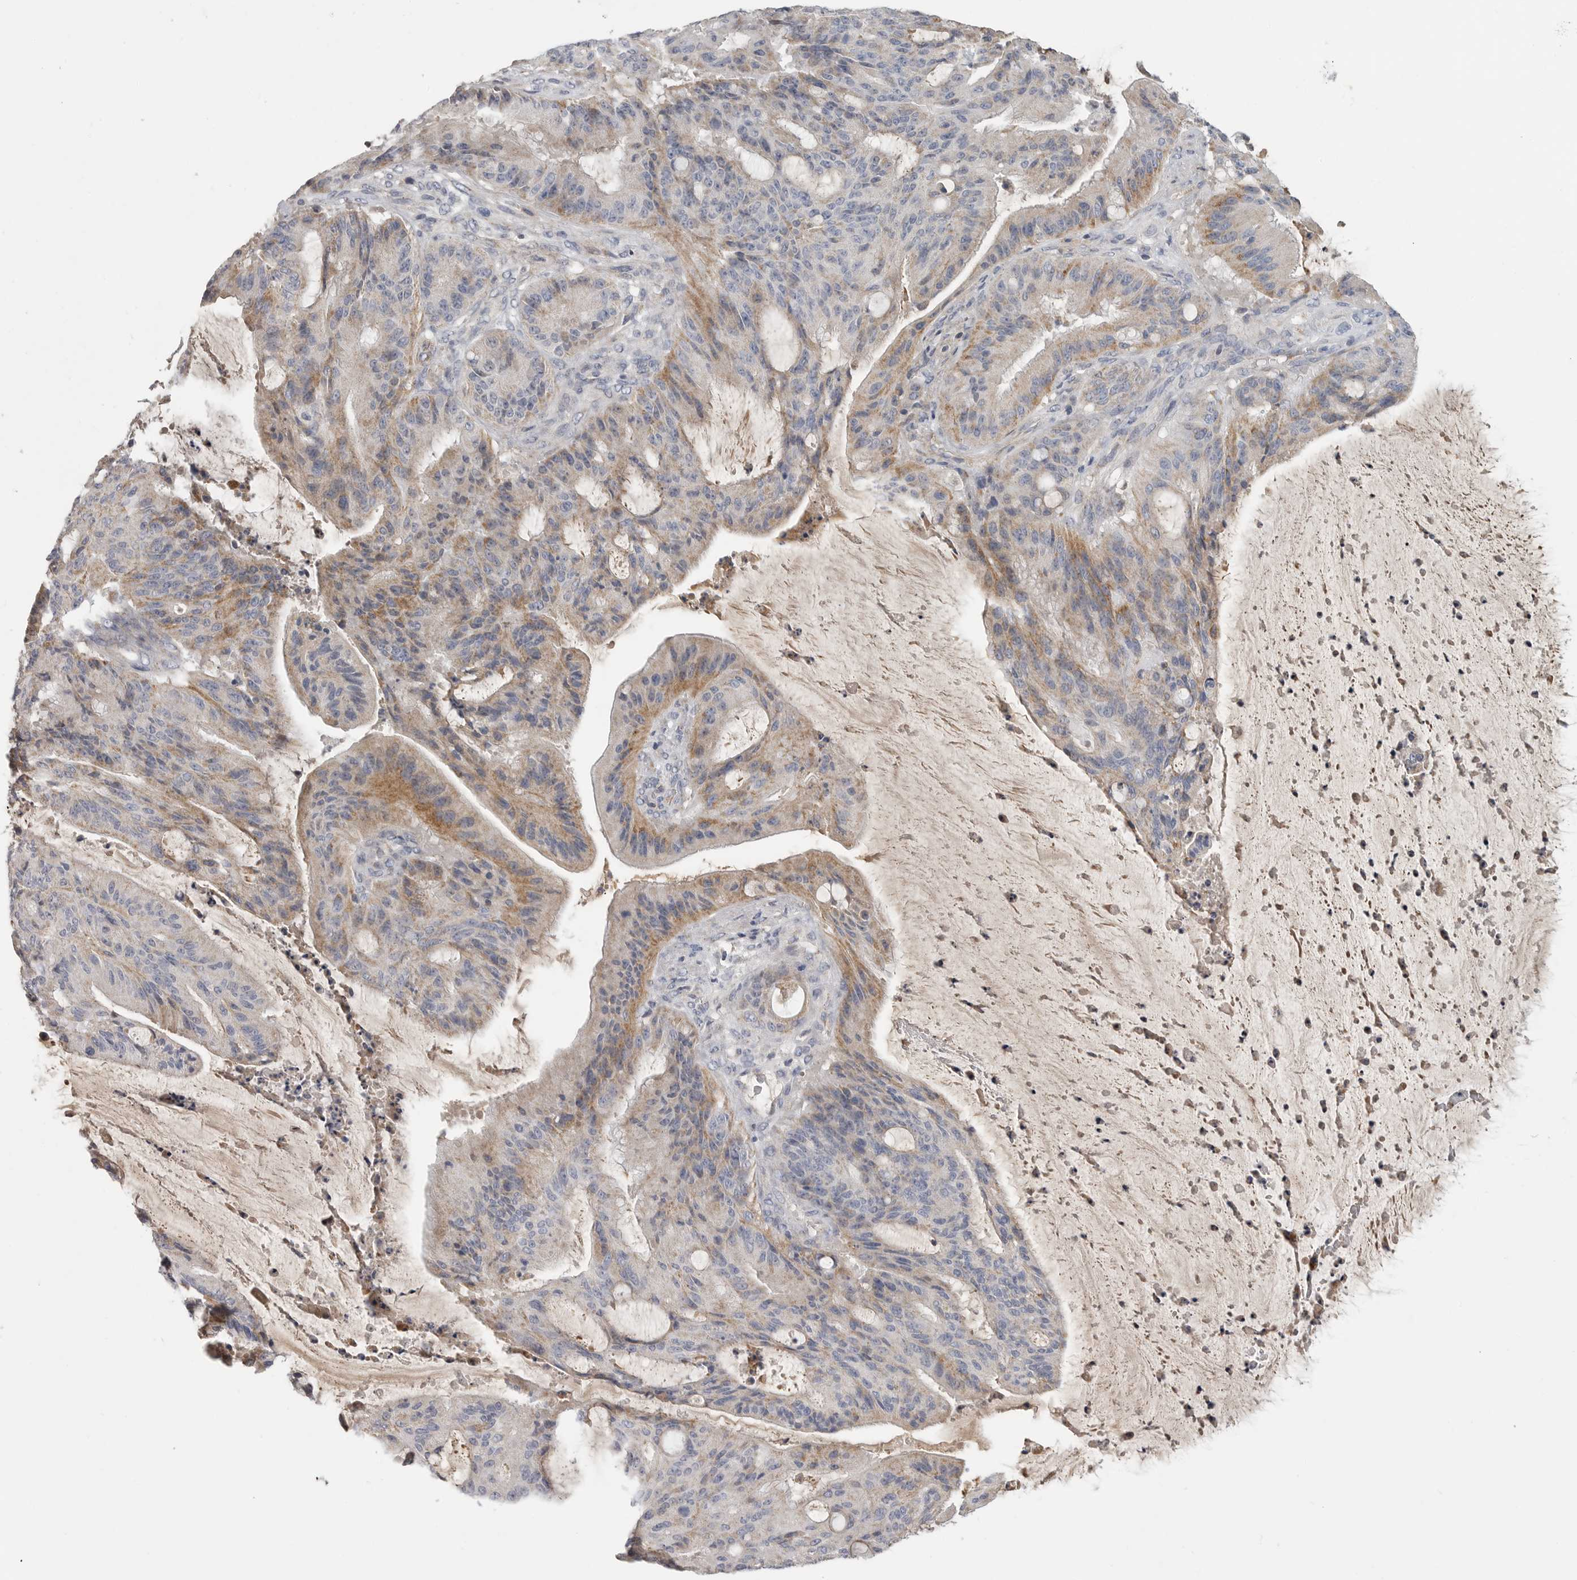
{"staining": {"intensity": "moderate", "quantity": "25%-75%", "location": "cytoplasmic/membranous"}, "tissue": "liver cancer", "cell_type": "Tumor cells", "image_type": "cancer", "snomed": [{"axis": "morphology", "description": "Normal tissue, NOS"}, {"axis": "morphology", "description": "Cholangiocarcinoma"}, {"axis": "topography", "description": "Liver"}, {"axis": "topography", "description": "Peripheral nerve tissue"}], "caption": "A micrograph of cholangiocarcinoma (liver) stained for a protein demonstrates moderate cytoplasmic/membranous brown staining in tumor cells.", "gene": "SDC3", "patient": {"sex": "female", "age": 73}}